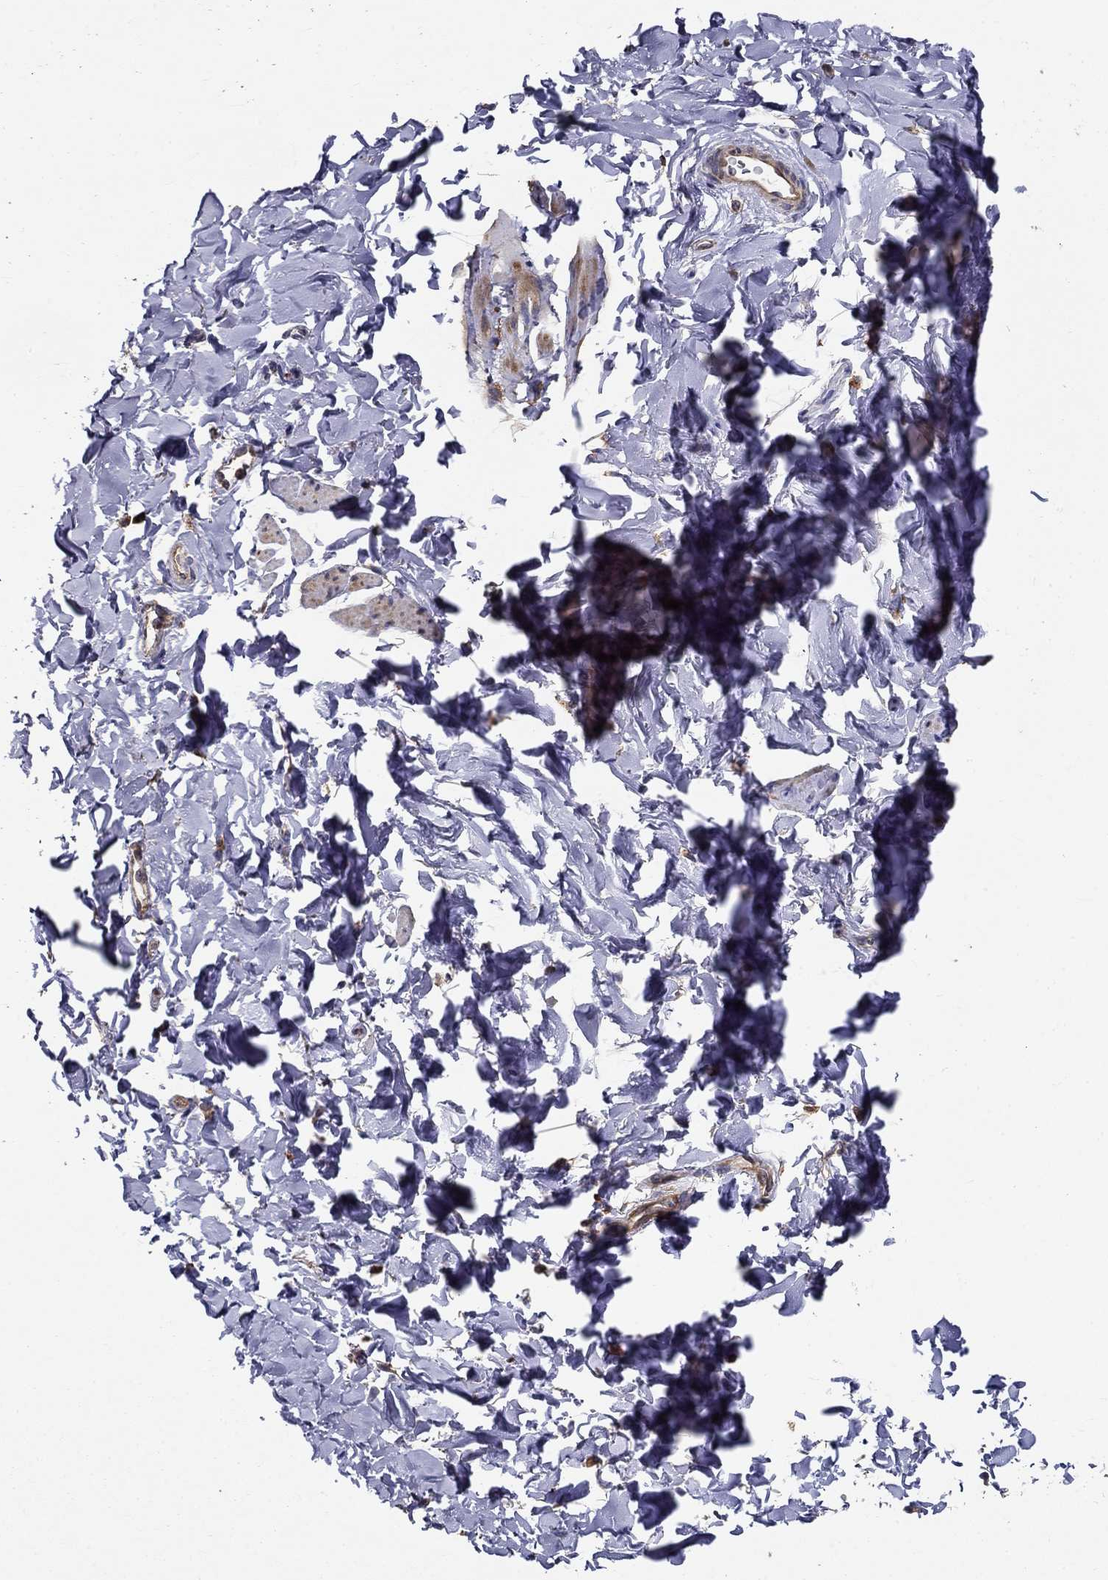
{"staining": {"intensity": "negative", "quantity": "none", "location": "none"}, "tissue": "smooth muscle", "cell_type": "Smooth muscle cells", "image_type": "normal", "snomed": [{"axis": "morphology", "description": "Normal tissue, NOS"}, {"axis": "topography", "description": "Adipose tissue"}, {"axis": "topography", "description": "Smooth muscle"}, {"axis": "topography", "description": "Peripheral nerve tissue"}], "caption": "Immunohistochemical staining of benign smooth muscle demonstrates no significant expression in smooth muscle cells. The staining is performed using DAB brown chromogen with nuclei counter-stained in using hematoxylin.", "gene": "ALDH4A1", "patient": {"sex": "male", "age": 83}}